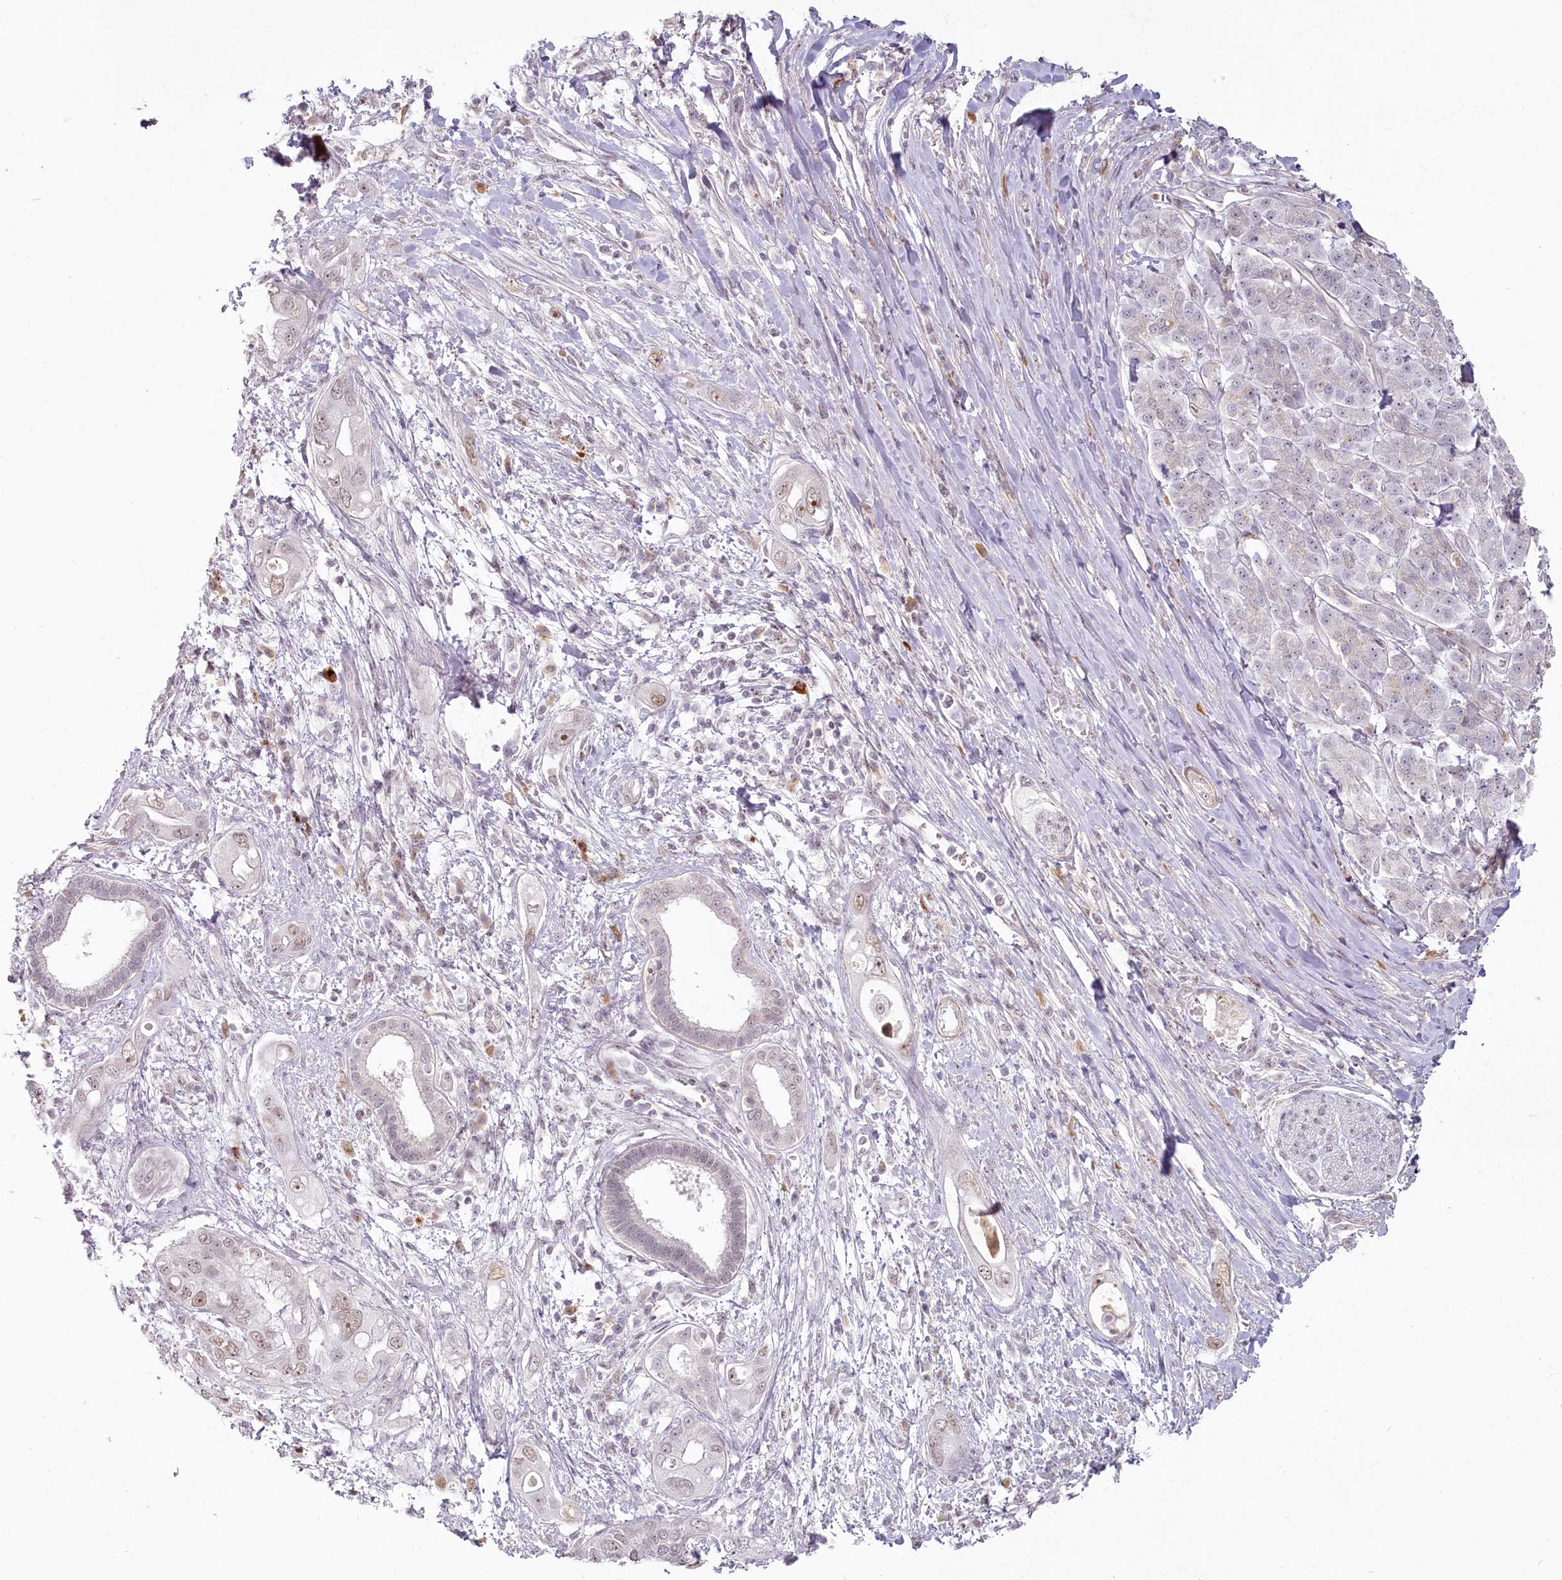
{"staining": {"intensity": "weak", "quantity": "25%-75%", "location": "nuclear"}, "tissue": "pancreatic cancer", "cell_type": "Tumor cells", "image_type": "cancer", "snomed": [{"axis": "morphology", "description": "Inflammation, NOS"}, {"axis": "morphology", "description": "Adenocarcinoma, NOS"}, {"axis": "topography", "description": "Pancreas"}], "caption": "There is low levels of weak nuclear positivity in tumor cells of pancreatic cancer, as demonstrated by immunohistochemical staining (brown color).", "gene": "EXOSC7", "patient": {"sex": "female", "age": 56}}